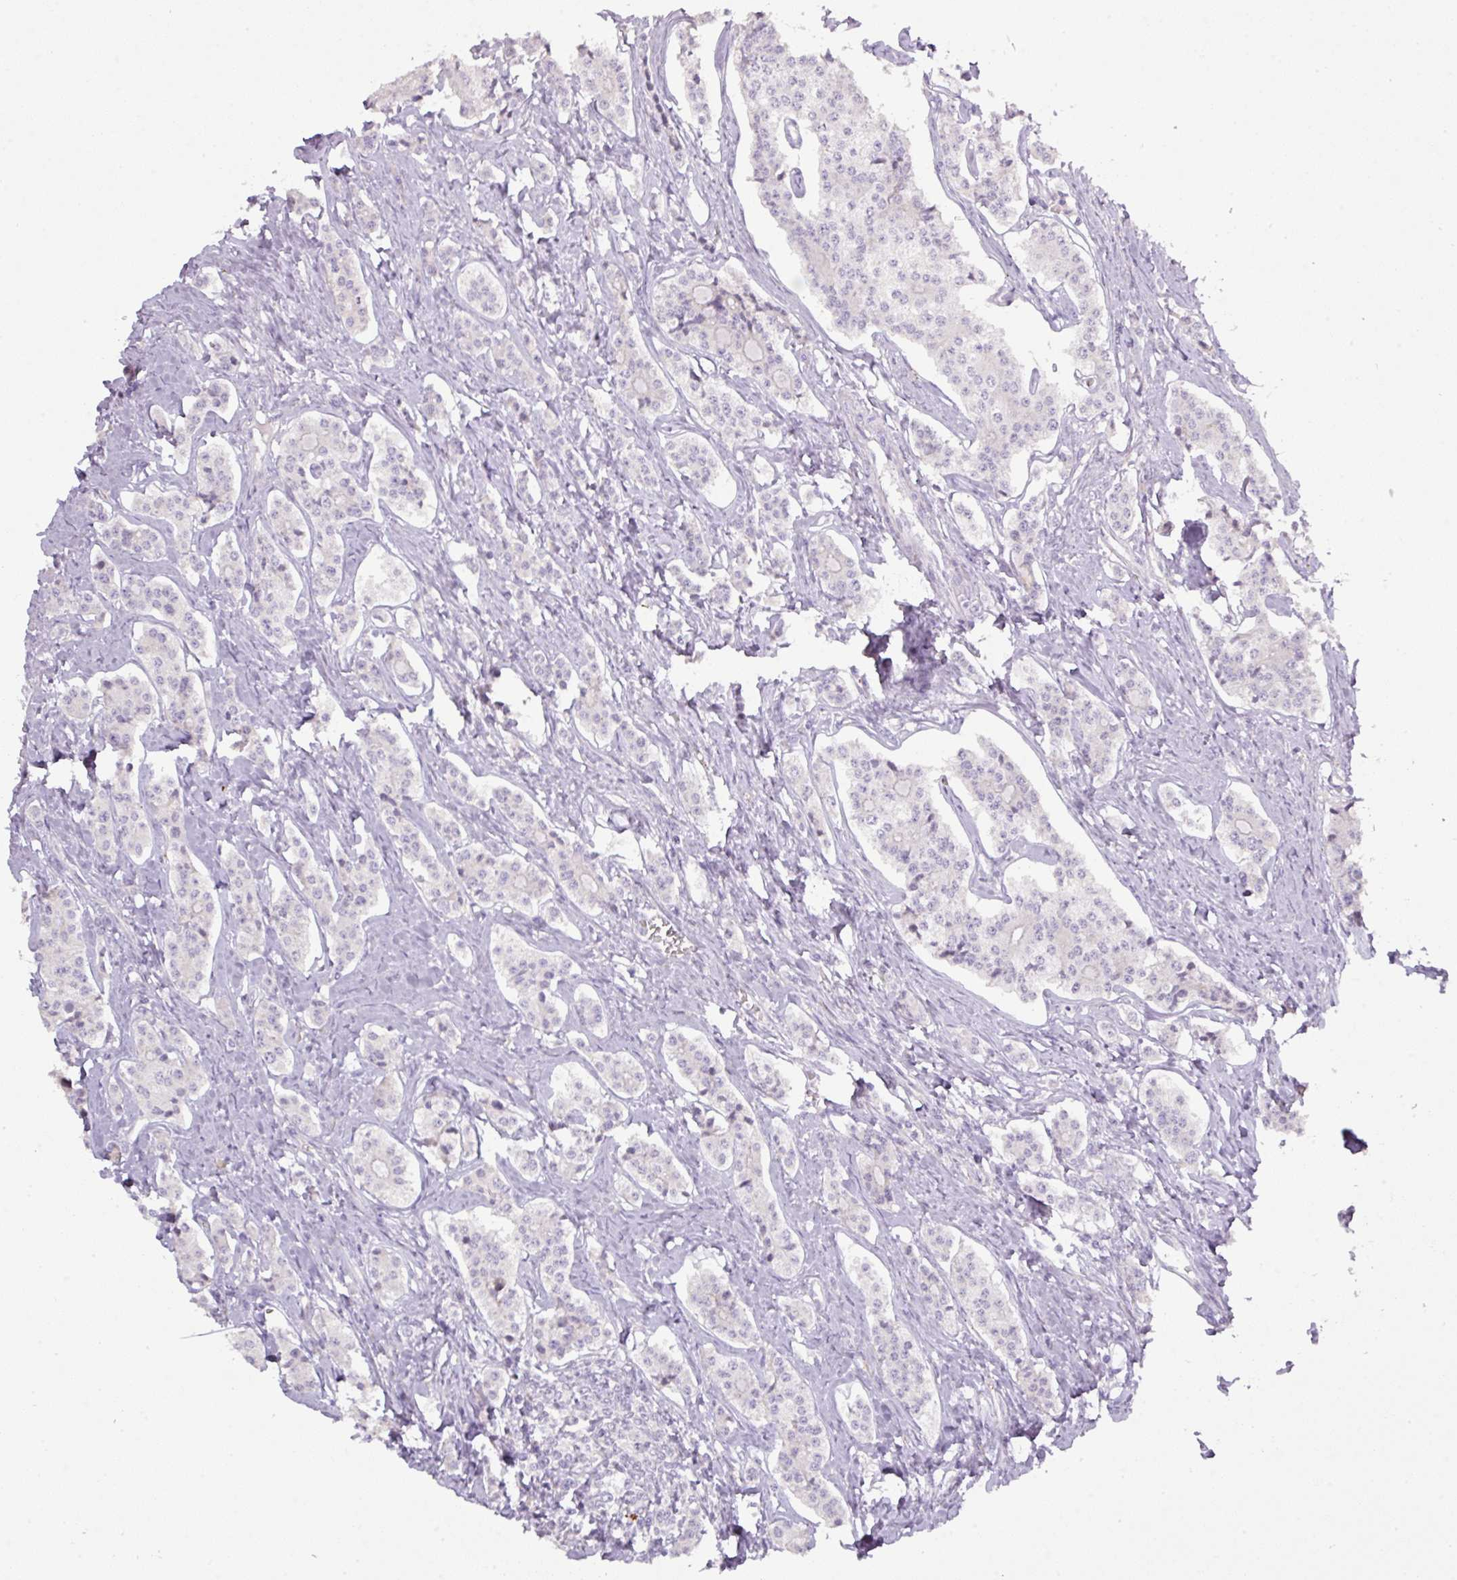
{"staining": {"intensity": "negative", "quantity": "none", "location": "none"}, "tissue": "carcinoid", "cell_type": "Tumor cells", "image_type": "cancer", "snomed": [{"axis": "morphology", "description": "Carcinoid, malignant, NOS"}, {"axis": "topography", "description": "Small intestine"}], "caption": "Protein analysis of carcinoid (malignant) shows no significant staining in tumor cells. (Brightfield microscopy of DAB (3,3'-diaminobenzidine) immunohistochemistry at high magnification).", "gene": "ATP6V1F", "patient": {"sex": "male", "age": 63}}